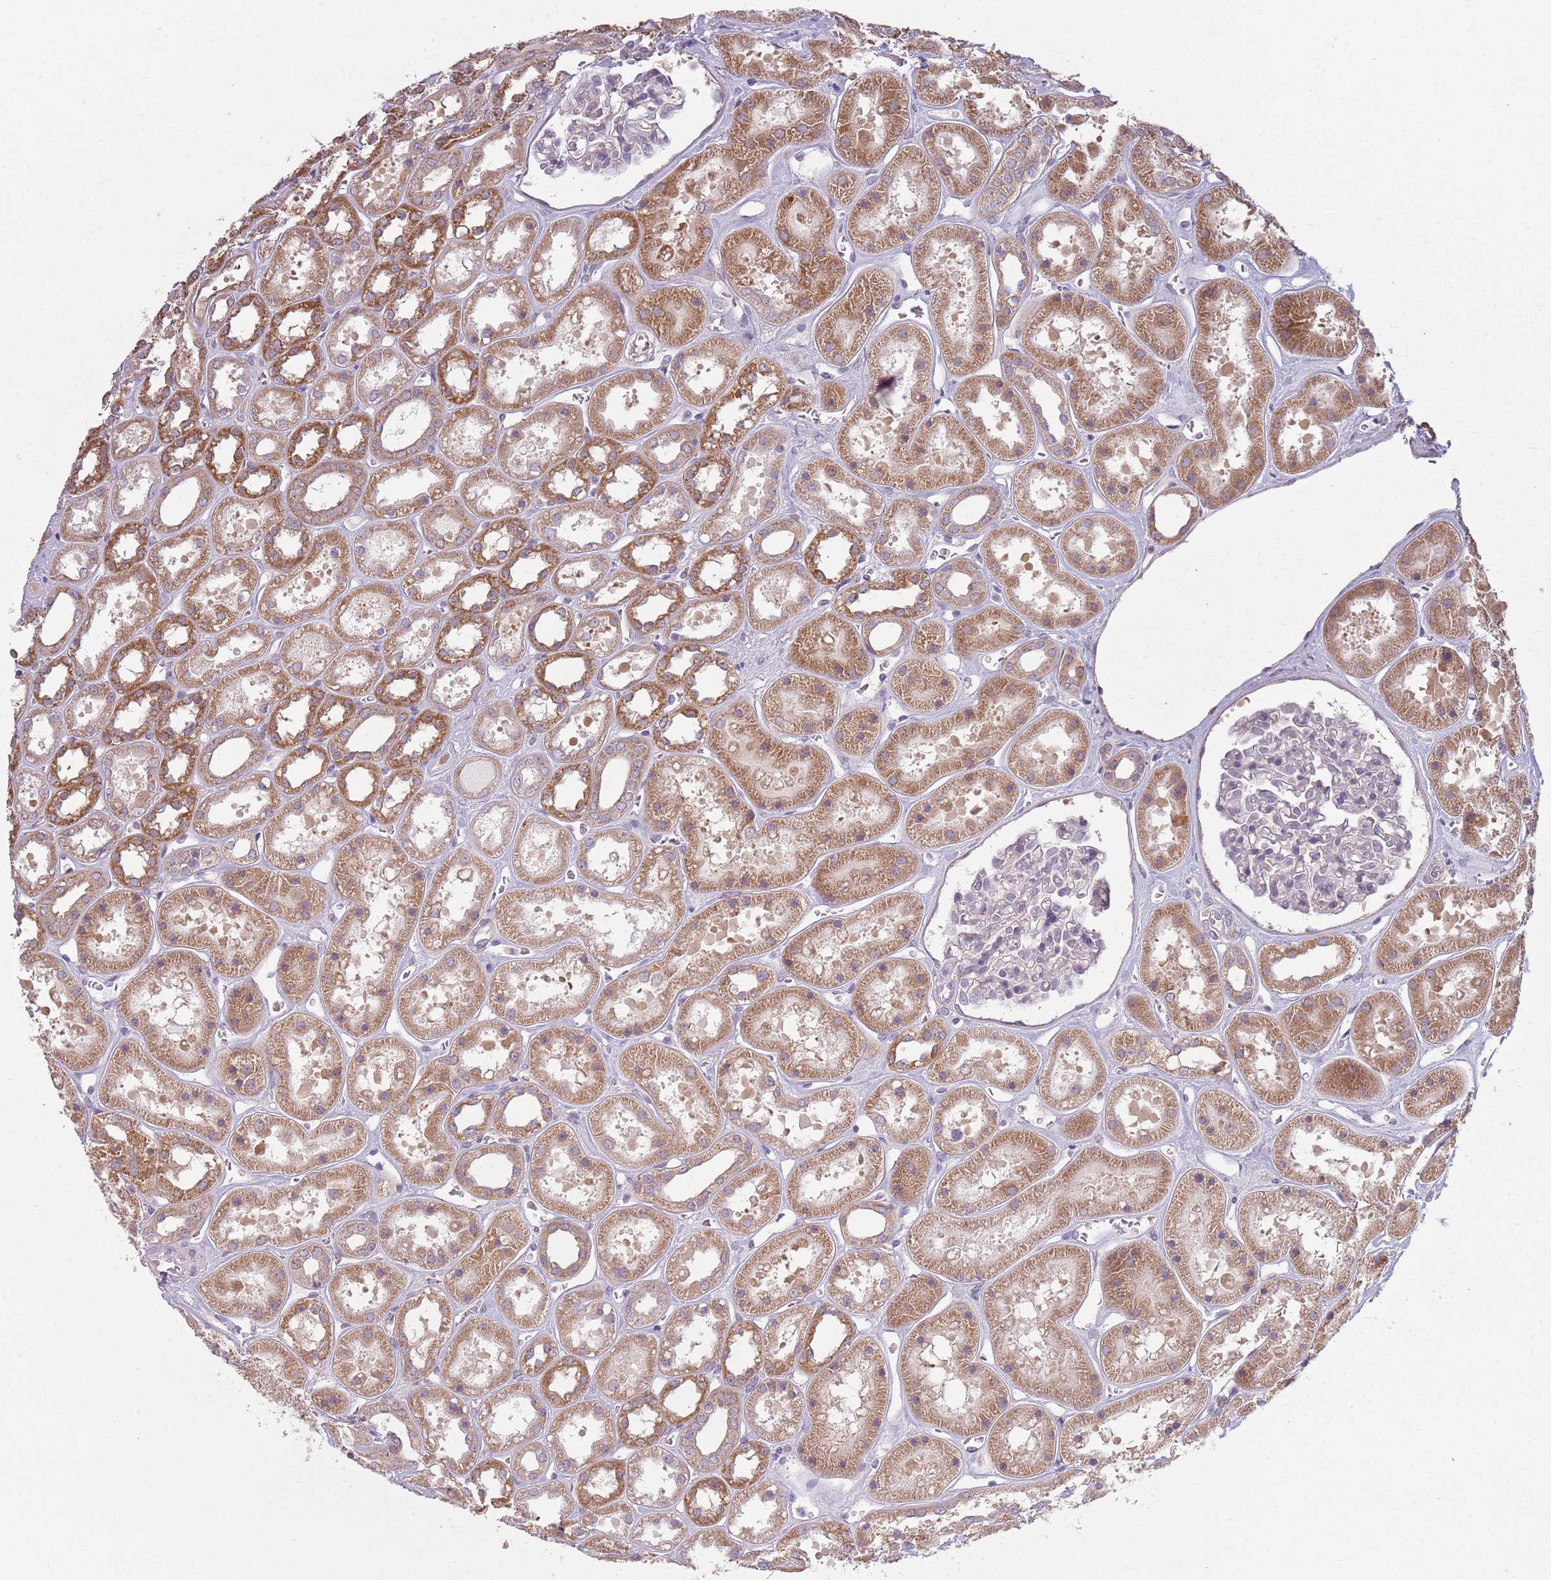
{"staining": {"intensity": "negative", "quantity": "none", "location": "none"}, "tissue": "kidney", "cell_type": "Cells in glomeruli", "image_type": "normal", "snomed": [{"axis": "morphology", "description": "Normal tissue, NOS"}, {"axis": "topography", "description": "Kidney"}], "caption": "Immunohistochemistry image of benign kidney: human kidney stained with DAB exhibits no significant protein staining in cells in glomeruli.", "gene": "COQ5", "patient": {"sex": "female", "age": 41}}